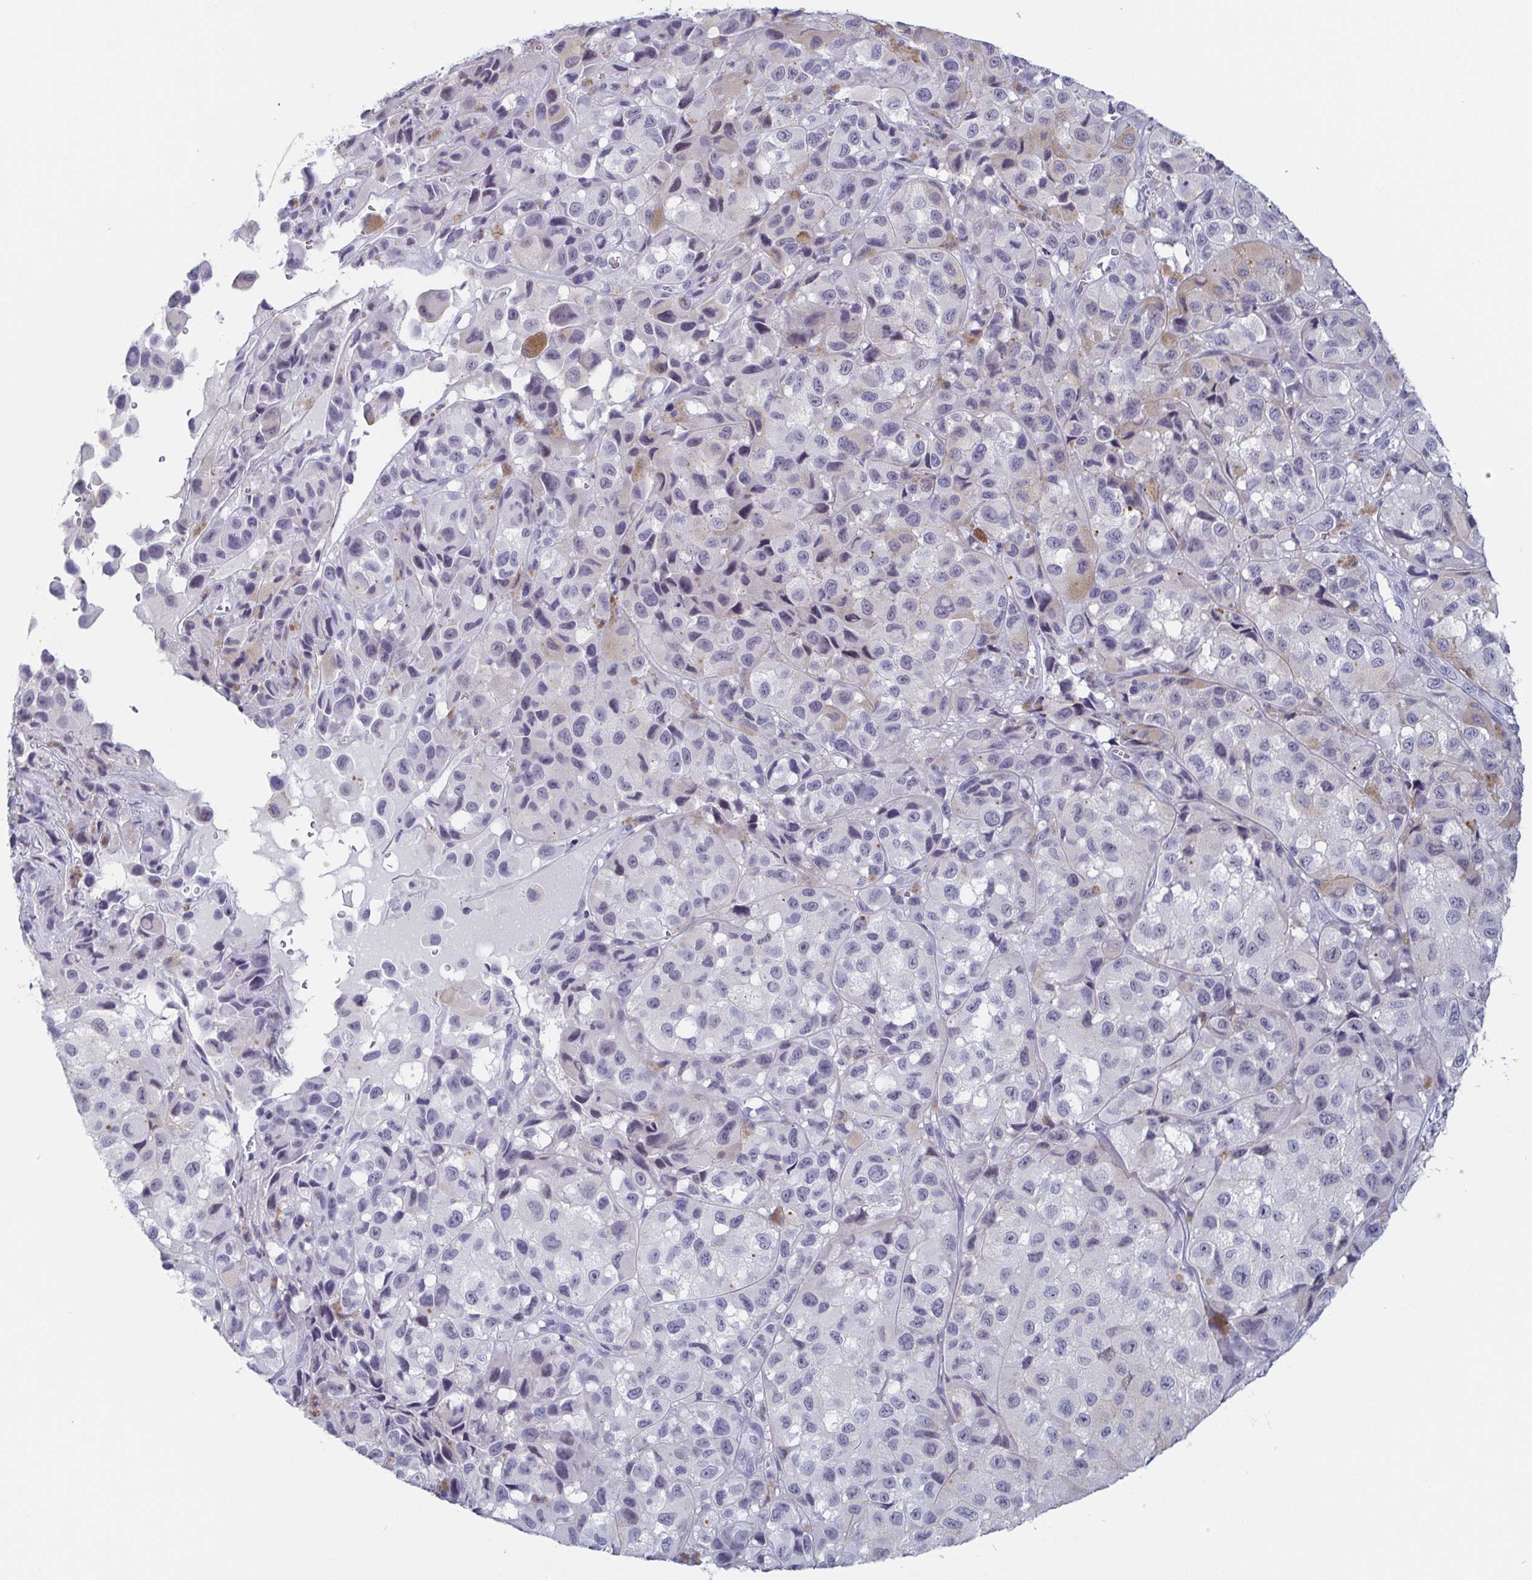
{"staining": {"intensity": "moderate", "quantity": "<25%", "location": "cytoplasmic/membranous"}, "tissue": "melanoma", "cell_type": "Tumor cells", "image_type": "cancer", "snomed": [{"axis": "morphology", "description": "Malignant melanoma, NOS"}, {"axis": "topography", "description": "Skin"}], "caption": "This histopathology image reveals IHC staining of melanoma, with low moderate cytoplasmic/membranous positivity in about <25% of tumor cells.", "gene": "REG4", "patient": {"sex": "male", "age": 93}}